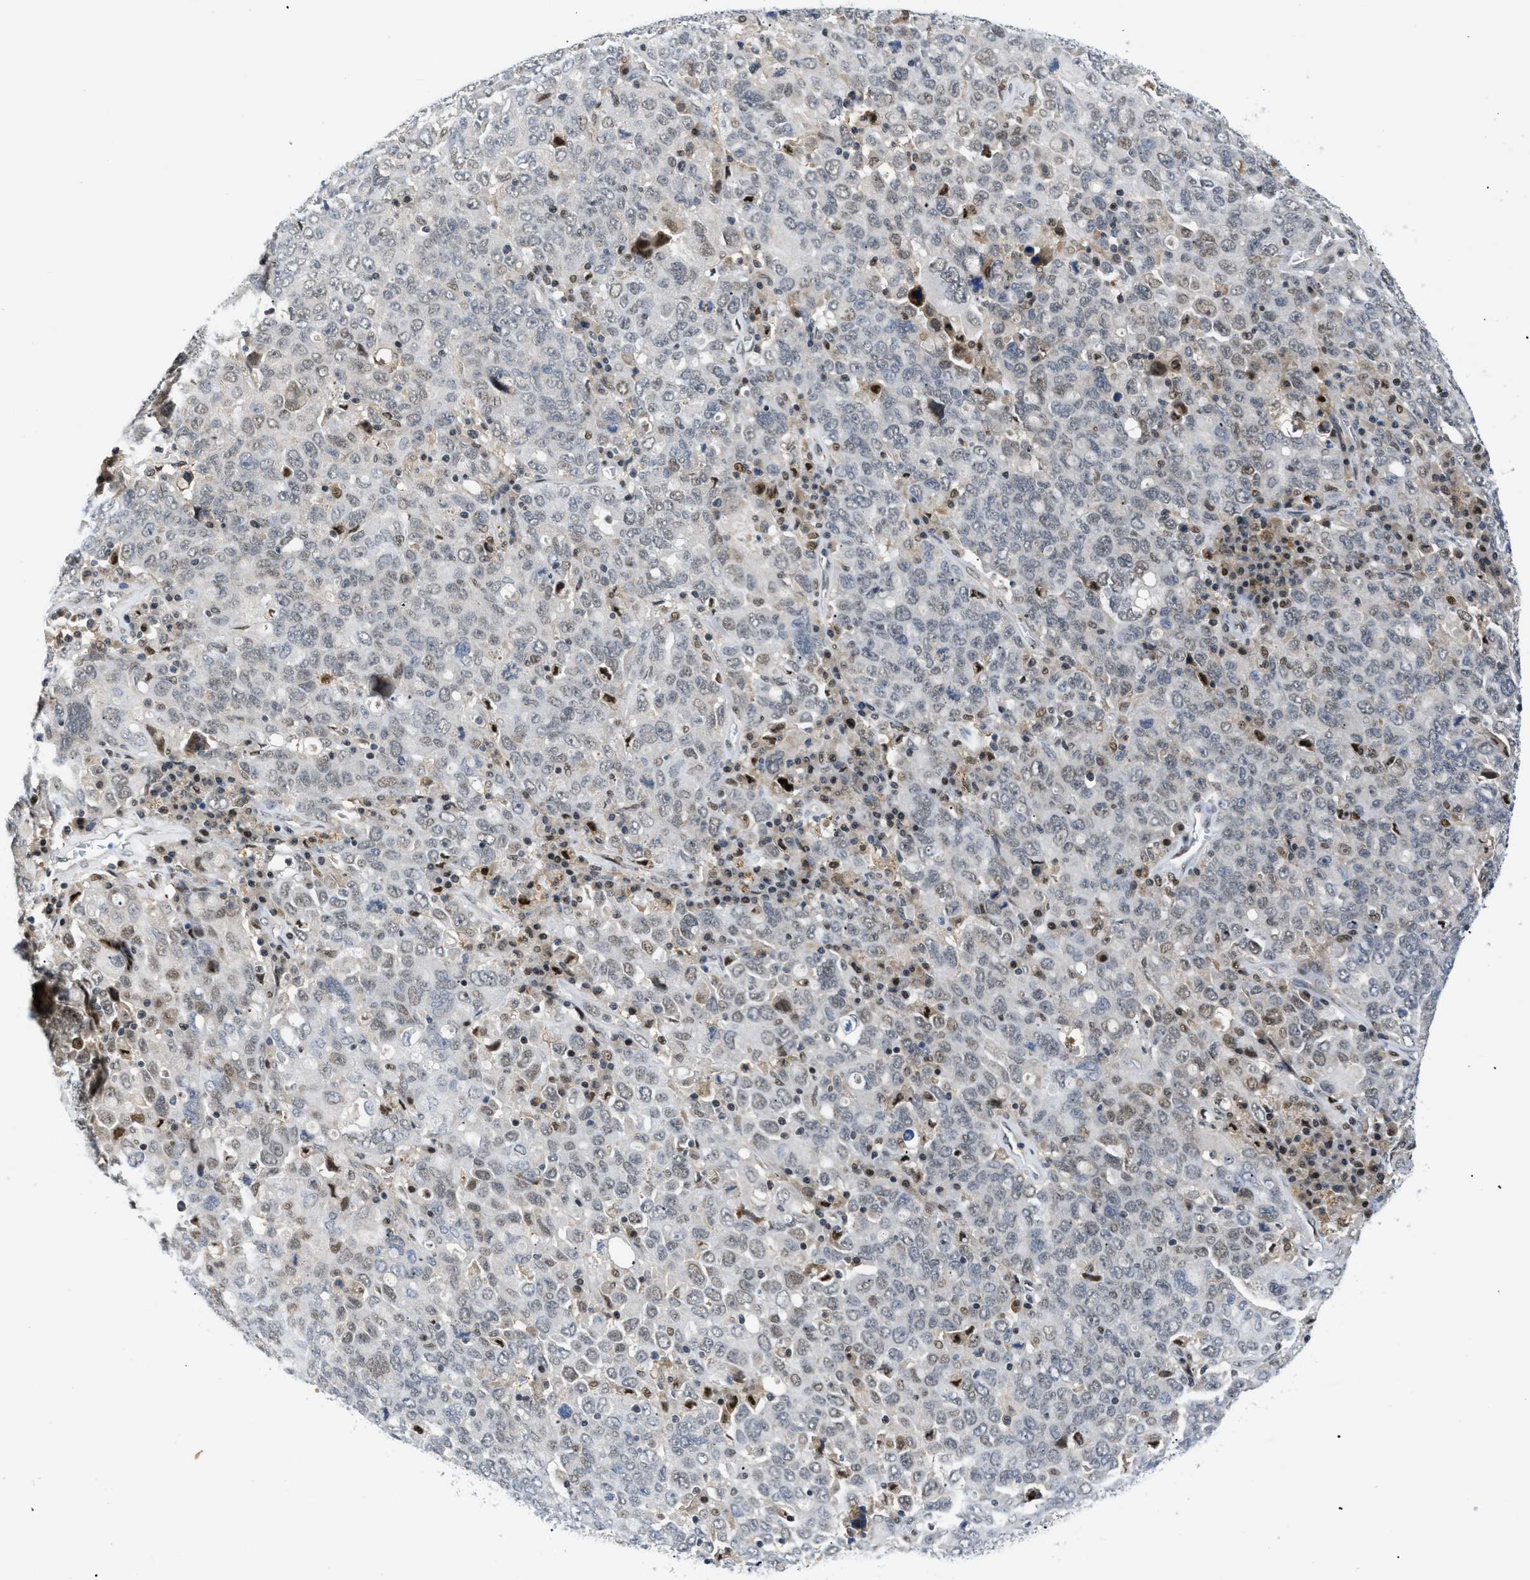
{"staining": {"intensity": "weak", "quantity": "25%-75%", "location": "nuclear"}, "tissue": "ovarian cancer", "cell_type": "Tumor cells", "image_type": "cancer", "snomed": [{"axis": "morphology", "description": "Carcinoma, endometroid"}, {"axis": "topography", "description": "Ovary"}], "caption": "Endometroid carcinoma (ovarian) stained for a protein (brown) demonstrates weak nuclear positive expression in approximately 25%-75% of tumor cells.", "gene": "SLC29A2", "patient": {"sex": "female", "age": 62}}